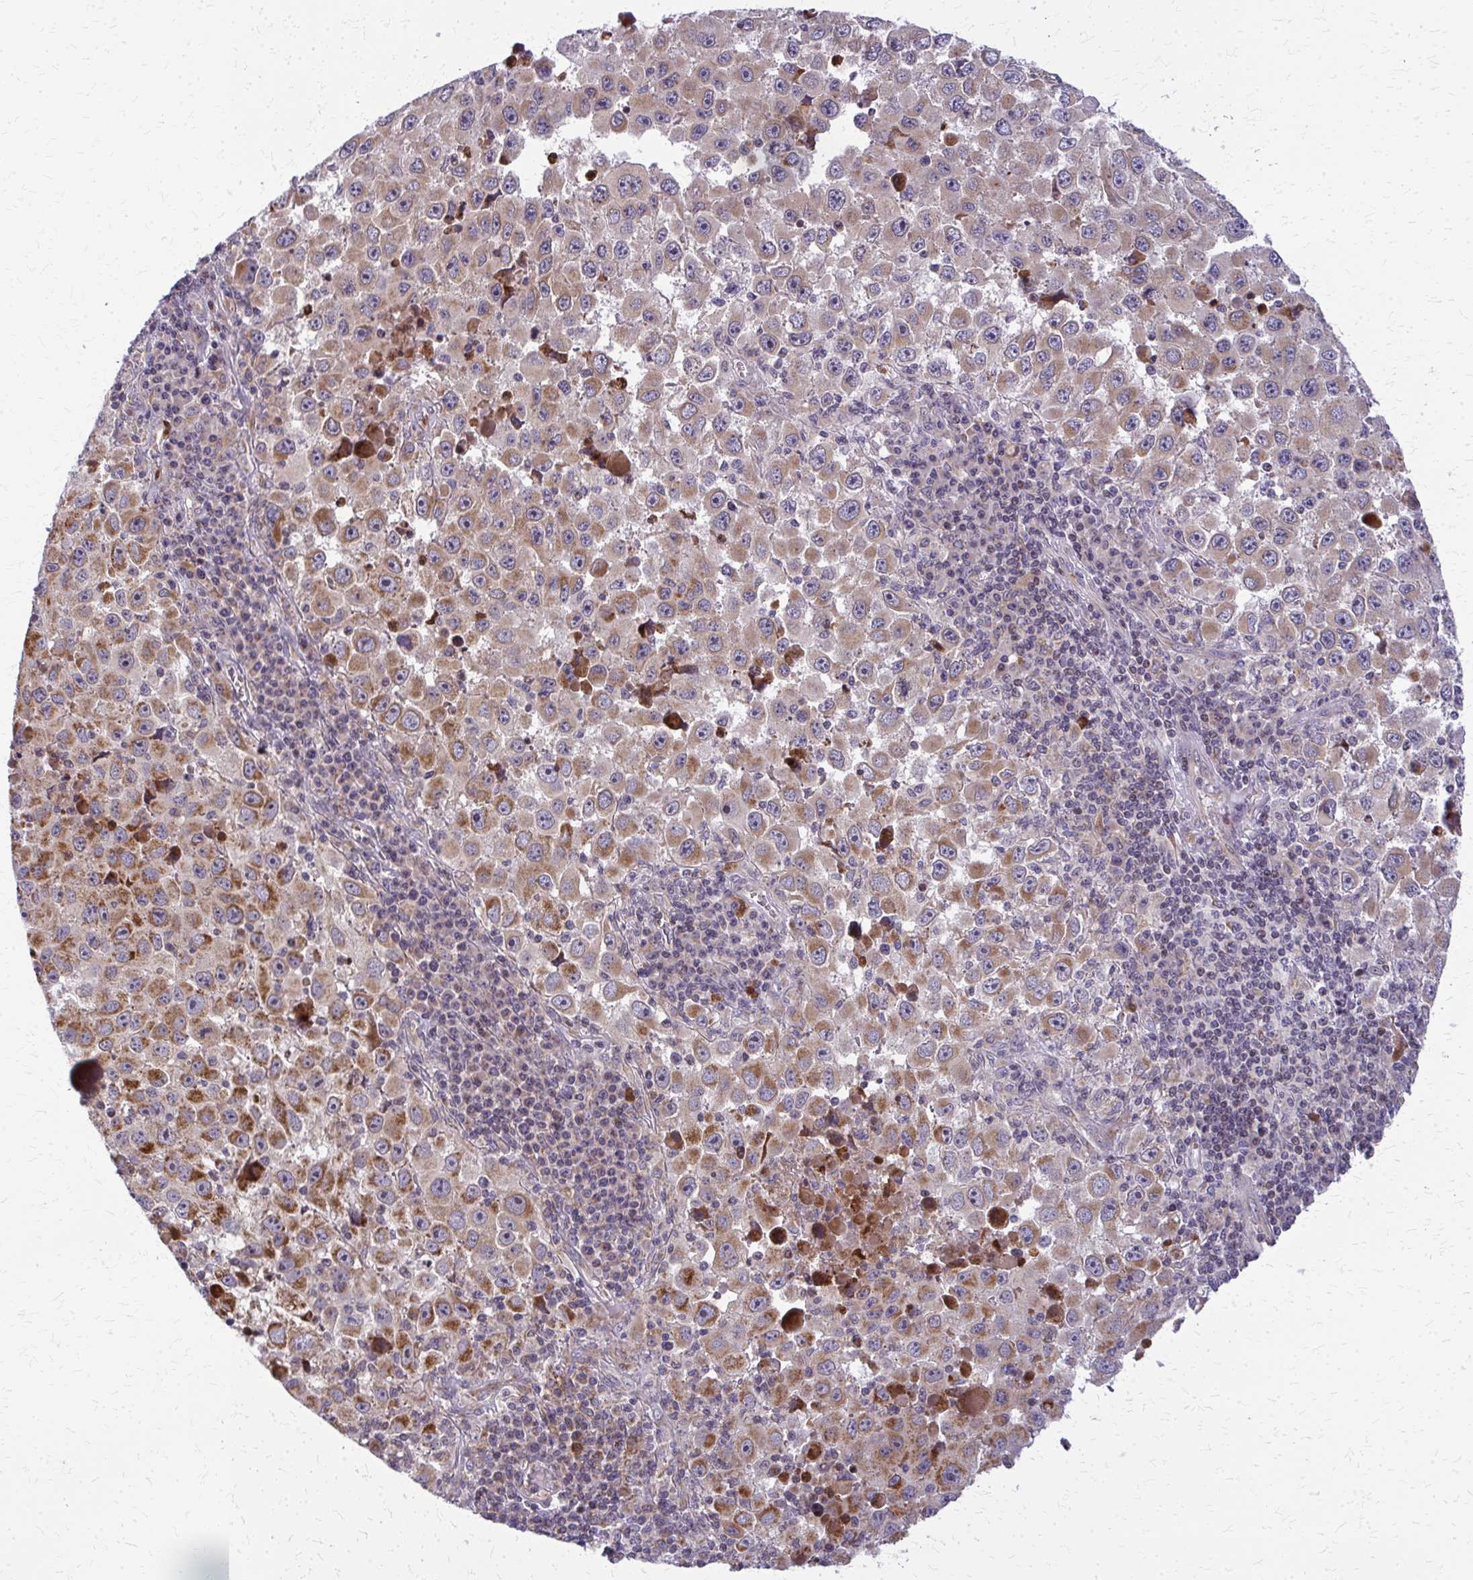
{"staining": {"intensity": "moderate", "quantity": "25%-75%", "location": "cytoplasmic/membranous"}, "tissue": "melanoma", "cell_type": "Tumor cells", "image_type": "cancer", "snomed": [{"axis": "morphology", "description": "Malignant melanoma, Metastatic site"}, {"axis": "topography", "description": "Lymph node"}], "caption": "Immunohistochemical staining of melanoma displays medium levels of moderate cytoplasmic/membranous positivity in about 25%-75% of tumor cells.", "gene": "MCCC1", "patient": {"sex": "female", "age": 67}}